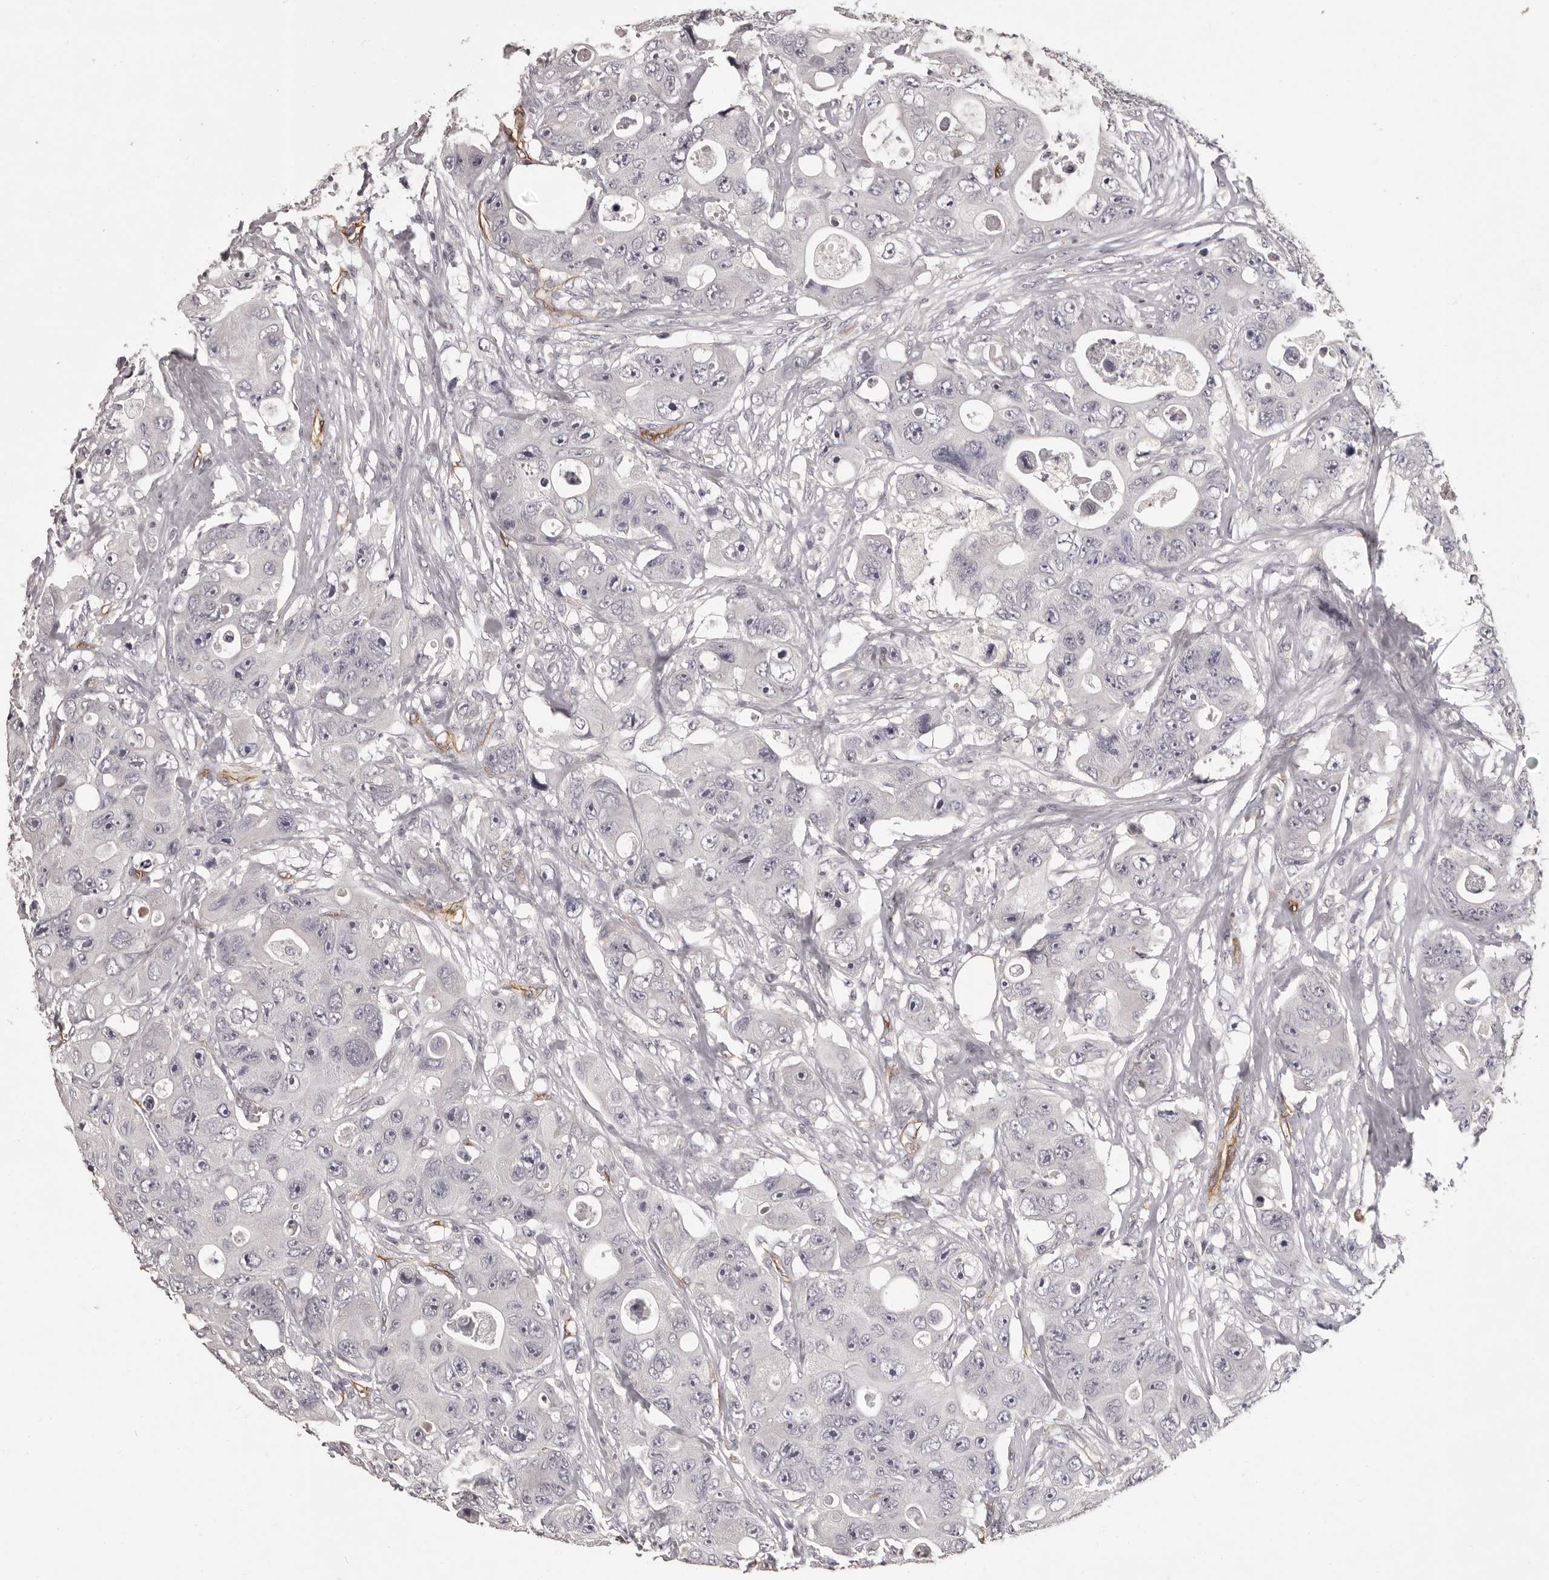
{"staining": {"intensity": "negative", "quantity": "none", "location": "none"}, "tissue": "colorectal cancer", "cell_type": "Tumor cells", "image_type": "cancer", "snomed": [{"axis": "morphology", "description": "Adenocarcinoma, NOS"}, {"axis": "topography", "description": "Colon"}], "caption": "High power microscopy photomicrograph of an immunohistochemistry micrograph of colorectal cancer (adenocarcinoma), revealing no significant staining in tumor cells.", "gene": "GPR78", "patient": {"sex": "female", "age": 46}}